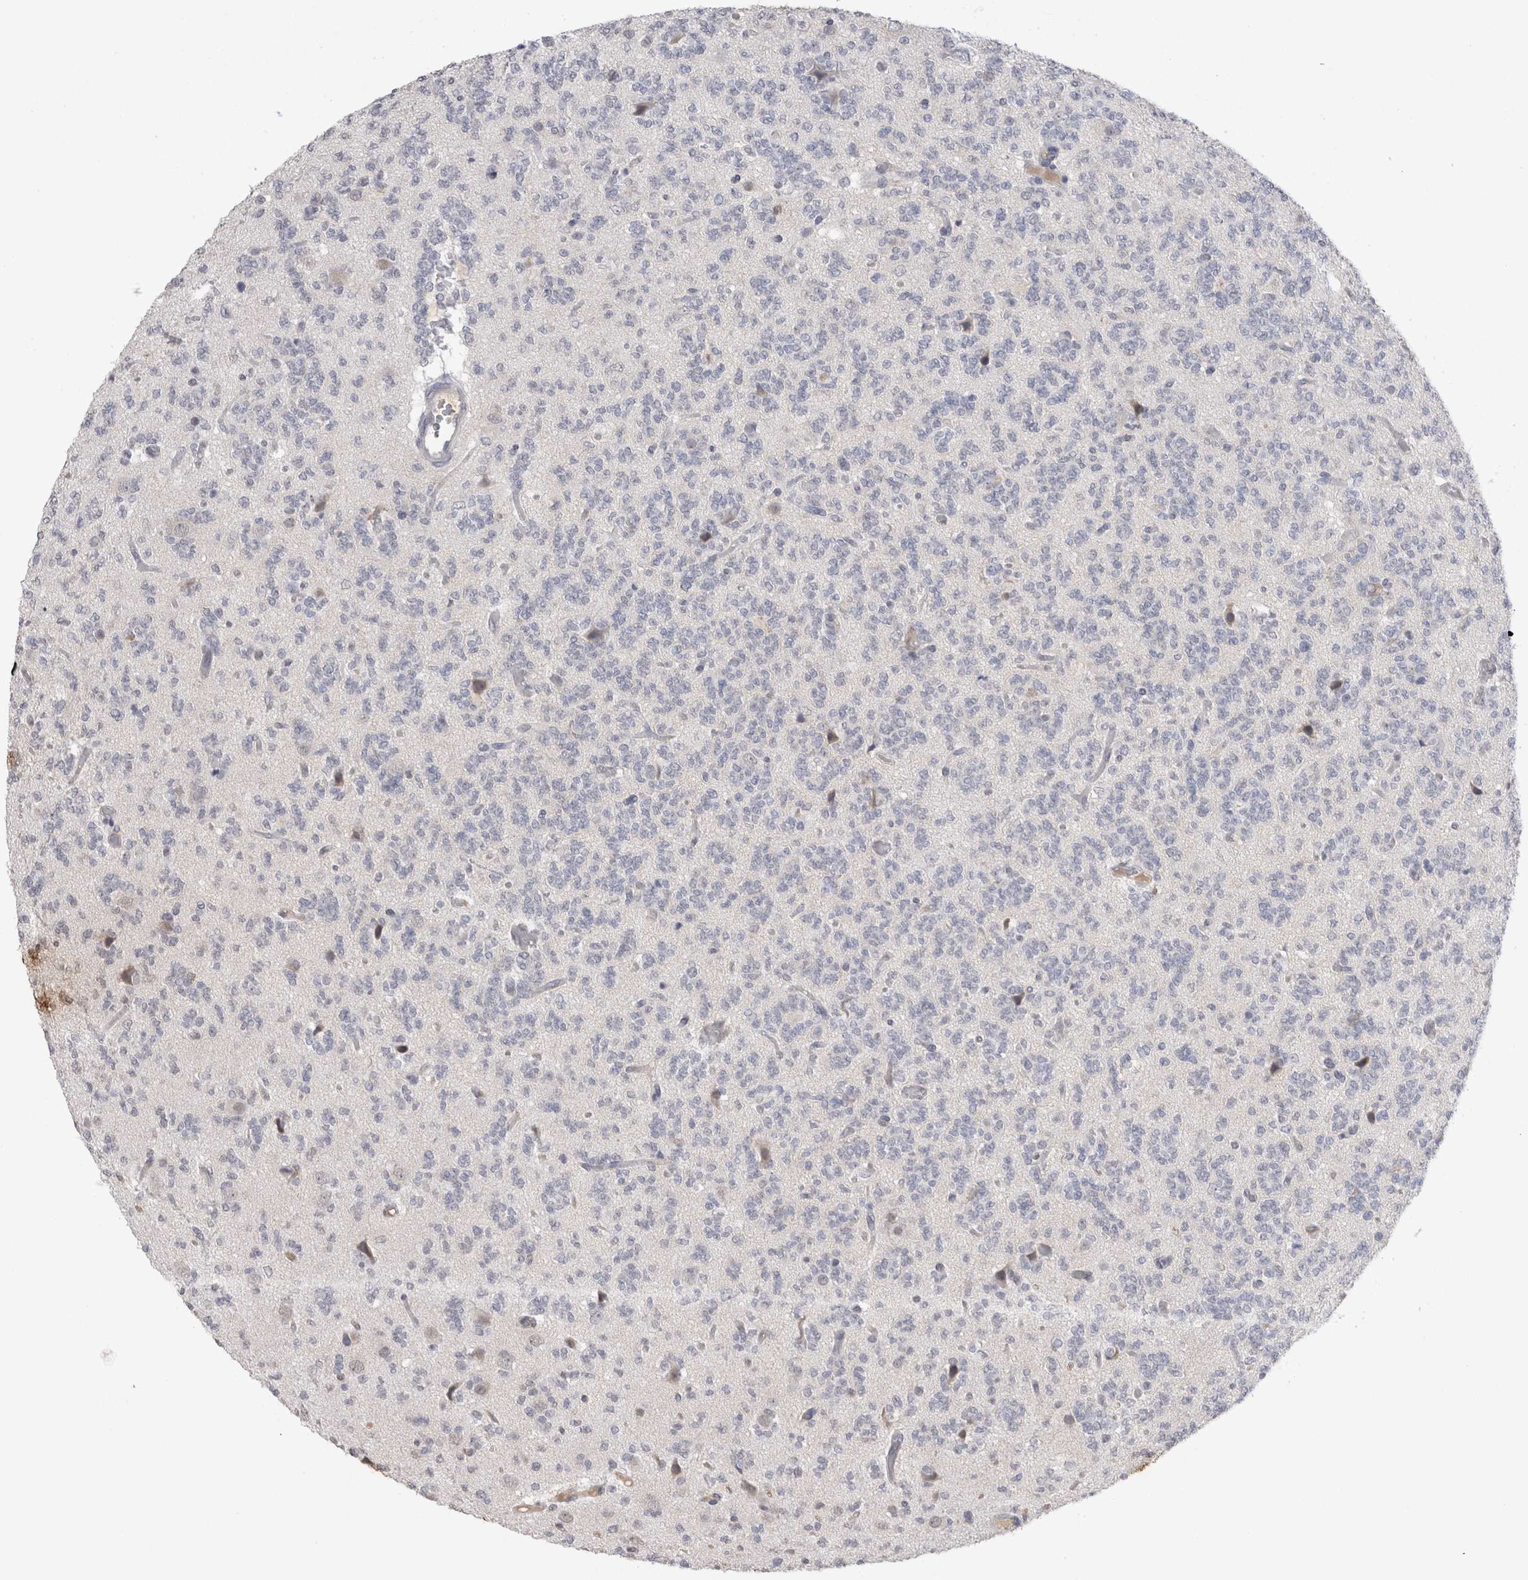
{"staining": {"intensity": "negative", "quantity": "none", "location": "none"}, "tissue": "glioma", "cell_type": "Tumor cells", "image_type": "cancer", "snomed": [{"axis": "morphology", "description": "Glioma, malignant, Low grade"}, {"axis": "topography", "description": "Brain"}], "caption": "High magnification brightfield microscopy of low-grade glioma (malignant) stained with DAB (3,3'-diaminobenzidine) (brown) and counterstained with hematoxylin (blue): tumor cells show no significant expression.", "gene": "CDH13", "patient": {"sex": "male", "age": 38}}